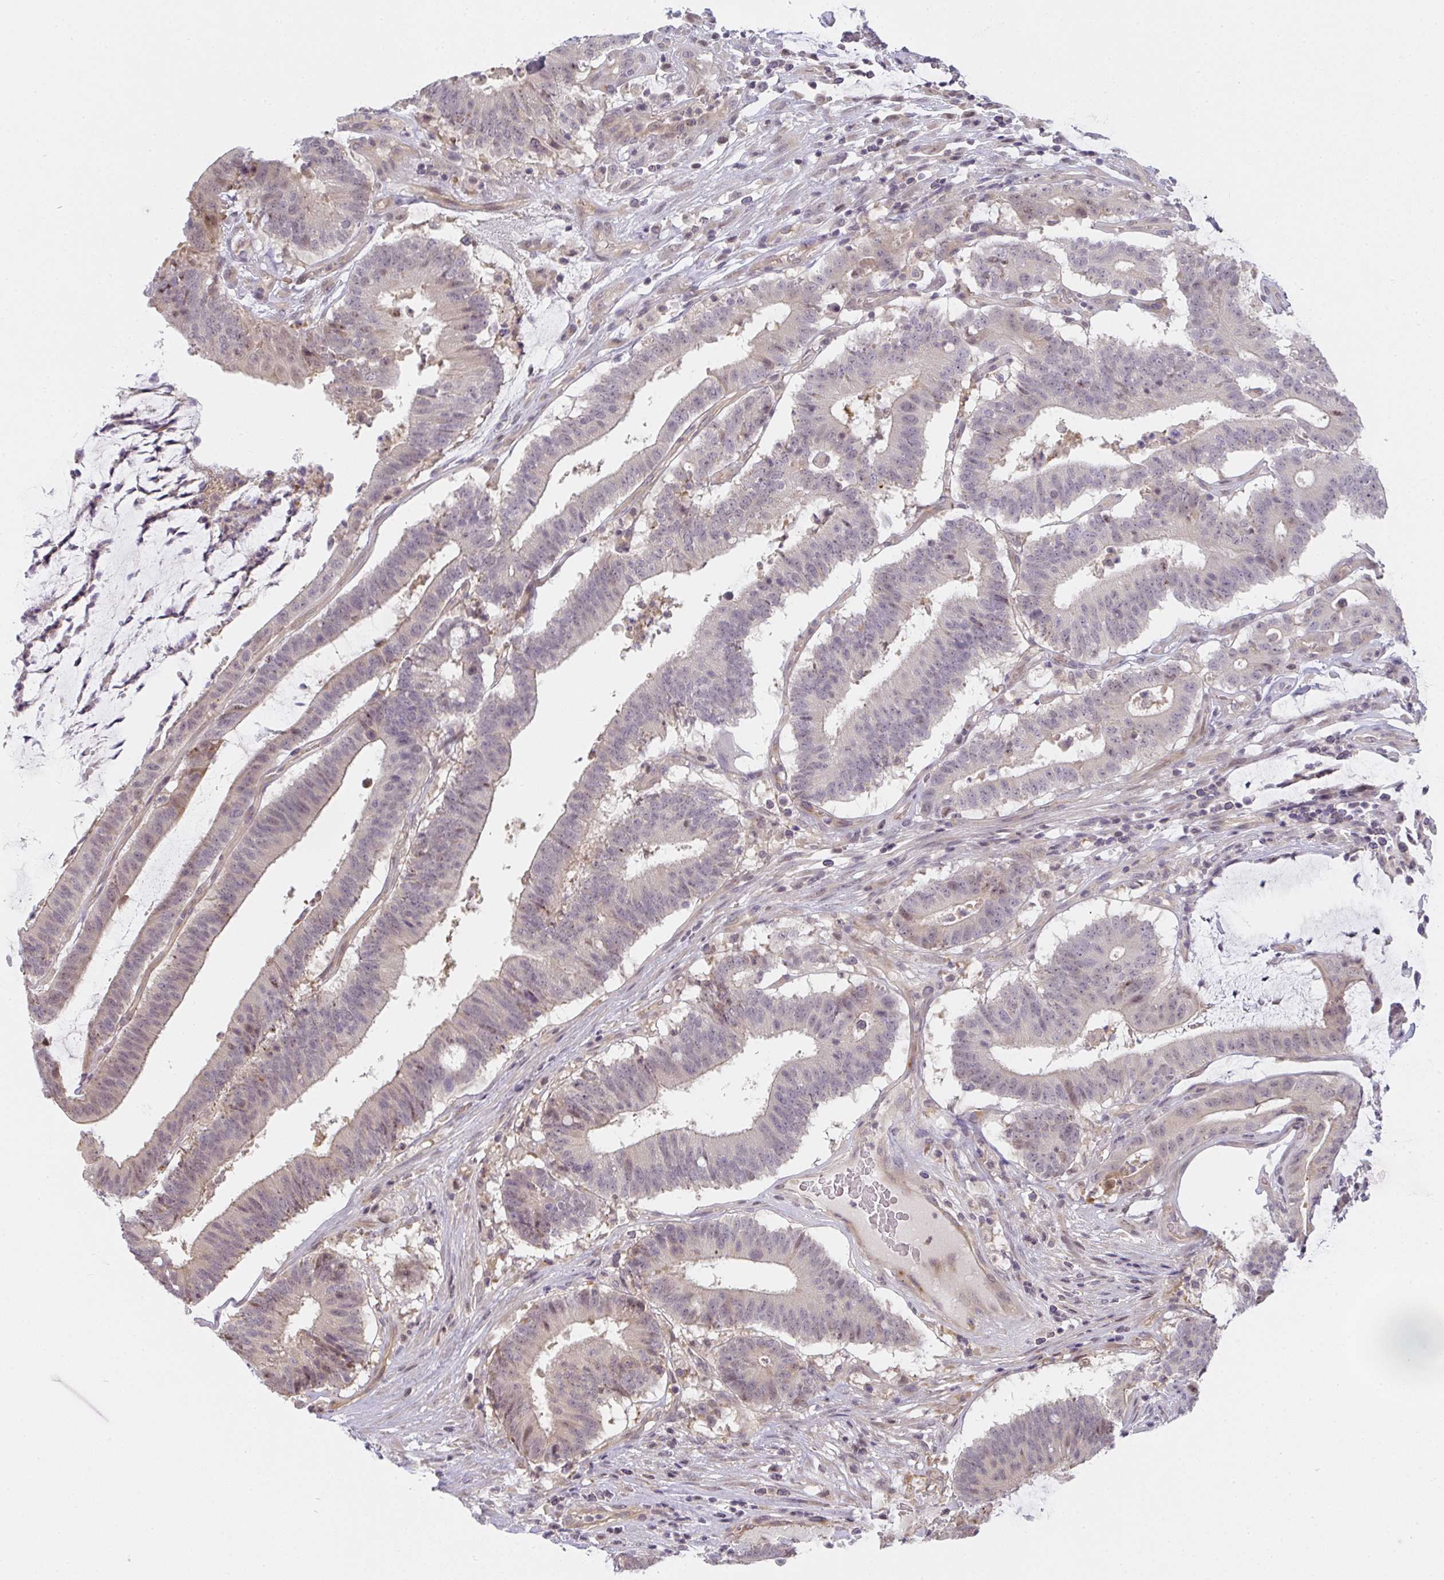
{"staining": {"intensity": "weak", "quantity": "<25%", "location": "nuclear"}, "tissue": "colorectal cancer", "cell_type": "Tumor cells", "image_type": "cancer", "snomed": [{"axis": "morphology", "description": "Adenocarcinoma, NOS"}, {"axis": "topography", "description": "Colon"}], "caption": "Immunohistochemistry (IHC) image of human colorectal adenocarcinoma stained for a protein (brown), which shows no expression in tumor cells.", "gene": "GSDMB", "patient": {"sex": "female", "age": 43}}